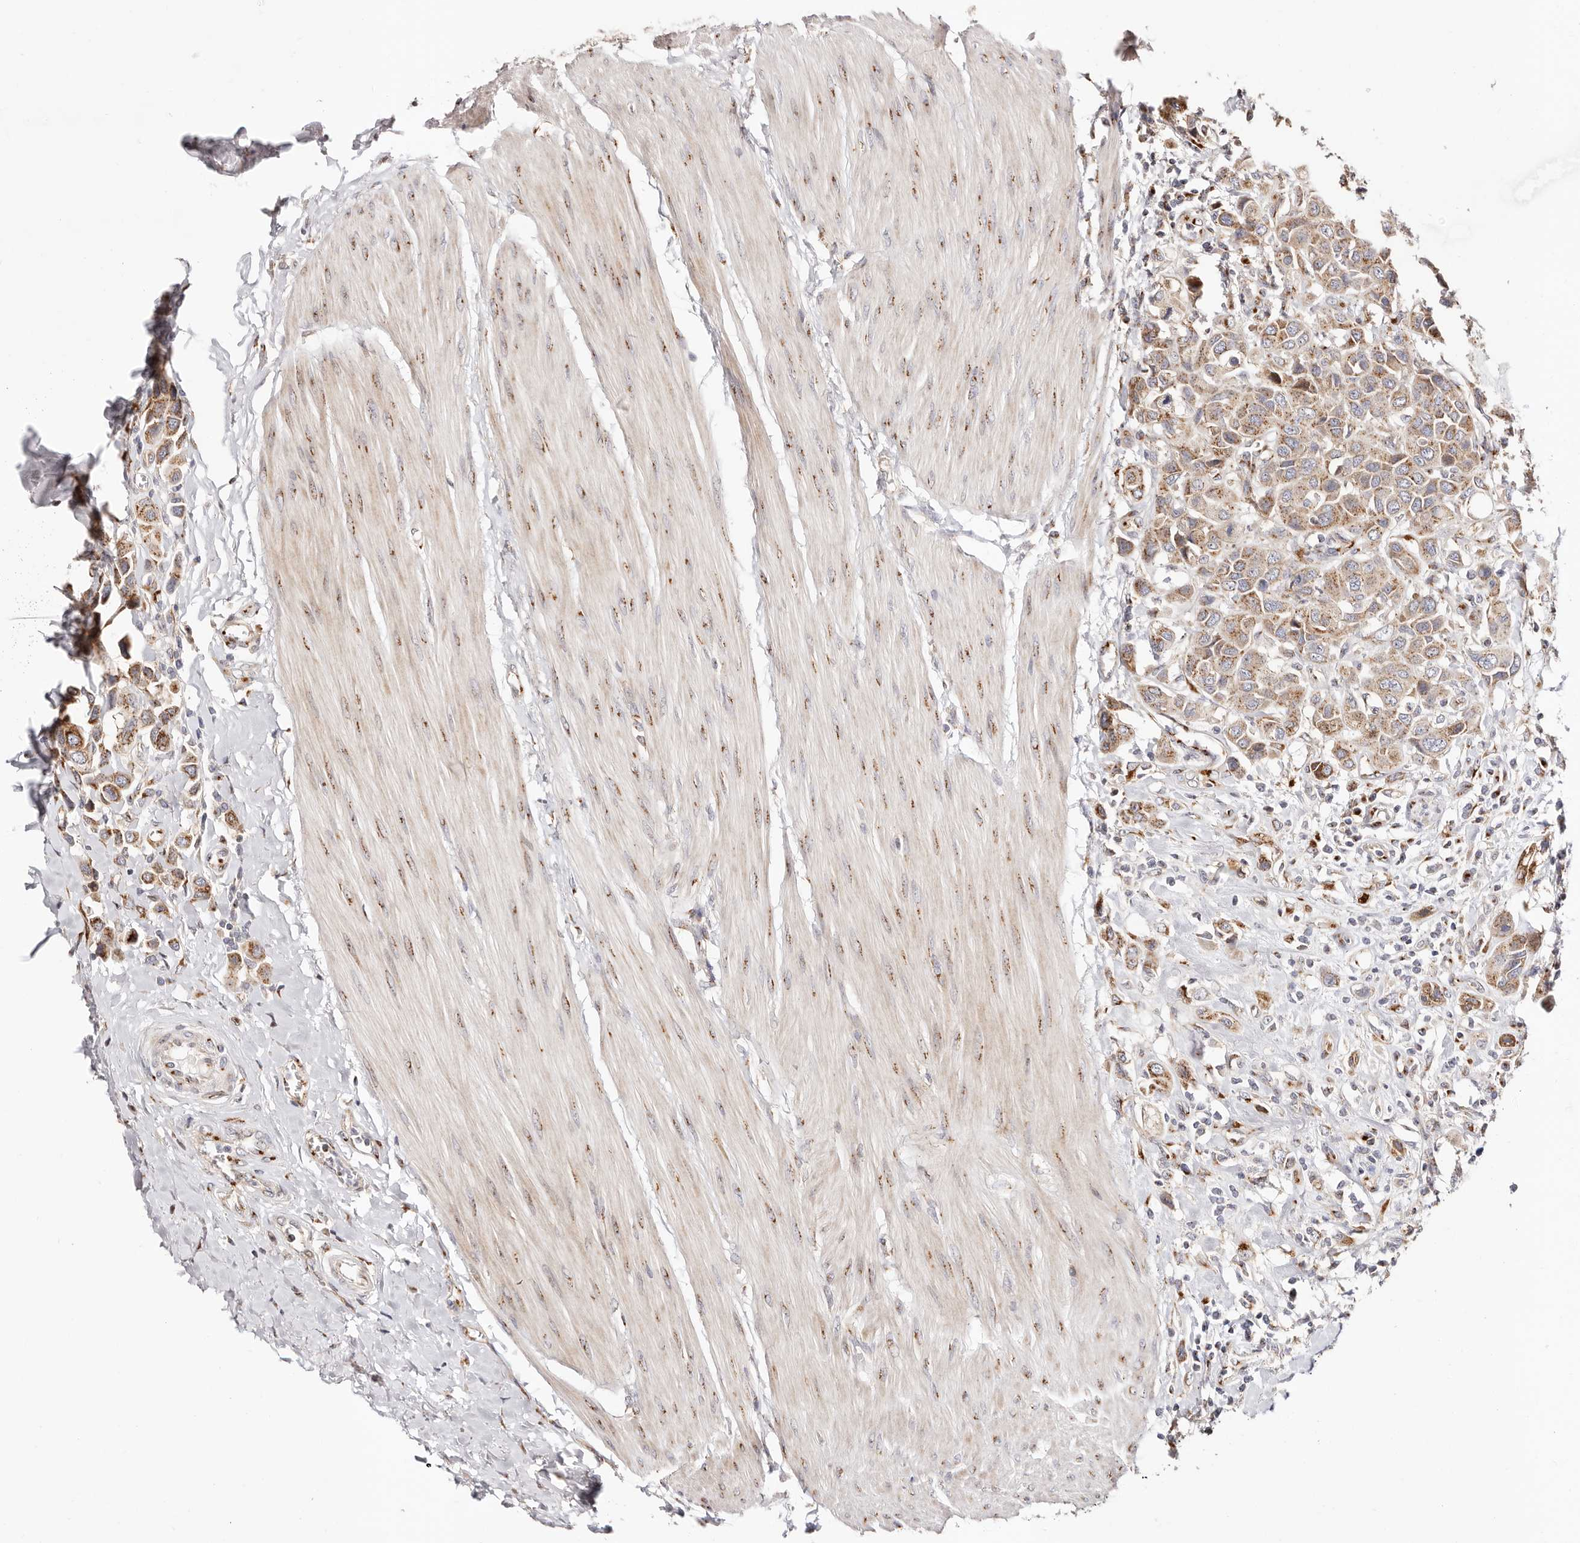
{"staining": {"intensity": "moderate", "quantity": ">75%", "location": "cytoplasmic/membranous"}, "tissue": "urothelial cancer", "cell_type": "Tumor cells", "image_type": "cancer", "snomed": [{"axis": "morphology", "description": "Urothelial carcinoma, High grade"}, {"axis": "topography", "description": "Urinary bladder"}], "caption": "IHC micrograph of high-grade urothelial carcinoma stained for a protein (brown), which reveals medium levels of moderate cytoplasmic/membranous positivity in about >75% of tumor cells.", "gene": "MAPK6", "patient": {"sex": "male", "age": 50}}